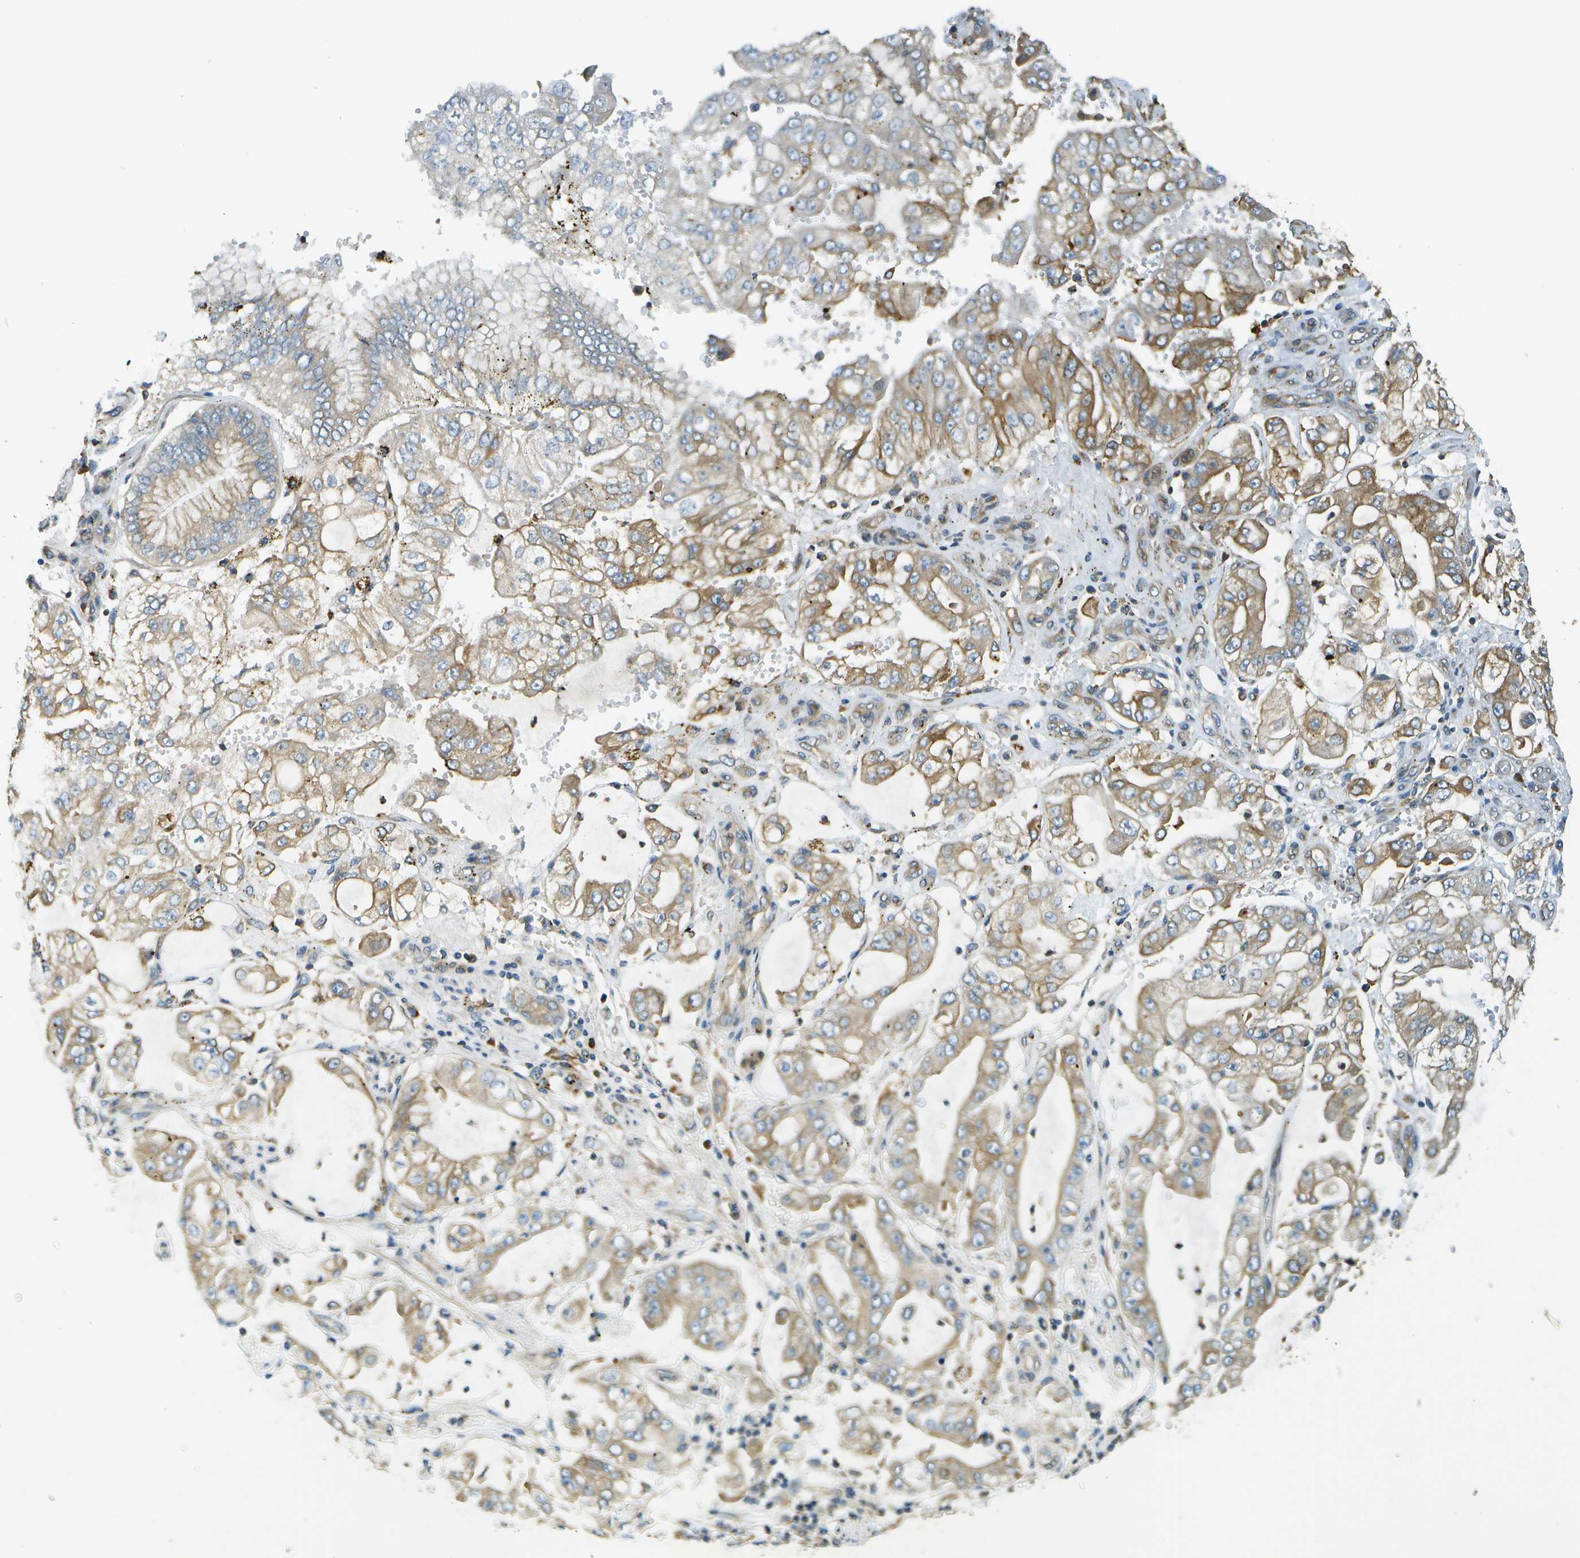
{"staining": {"intensity": "moderate", "quantity": "25%-75%", "location": "cytoplasmic/membranous"}, "tissue": "stomach cancer", "cell_type": "Tumor cells", "image_type": "cancer", "snomed": [{"axis": "morphology", "description": "Adenocarcinoma, NOS"}, {"axis": "topography", "description": "Stomach"}], "caption": "High-magnification brightfield microscopy of stomach adenocarcinoma stained with DAB (3,3'-diaminobenzidine) (brown) and counterstained with hematoxylin (blue). tumor cells exhibit moderate cytoplasmic/membranous expression is present in approximately25%-75% of cells. The staining was performed using DAB, with brown indicating positive protein expression. Nuclei are stained blue with hematoxylin.", "gene": "DNAJB11", "patient": {"sex": "male", "age": 76}}